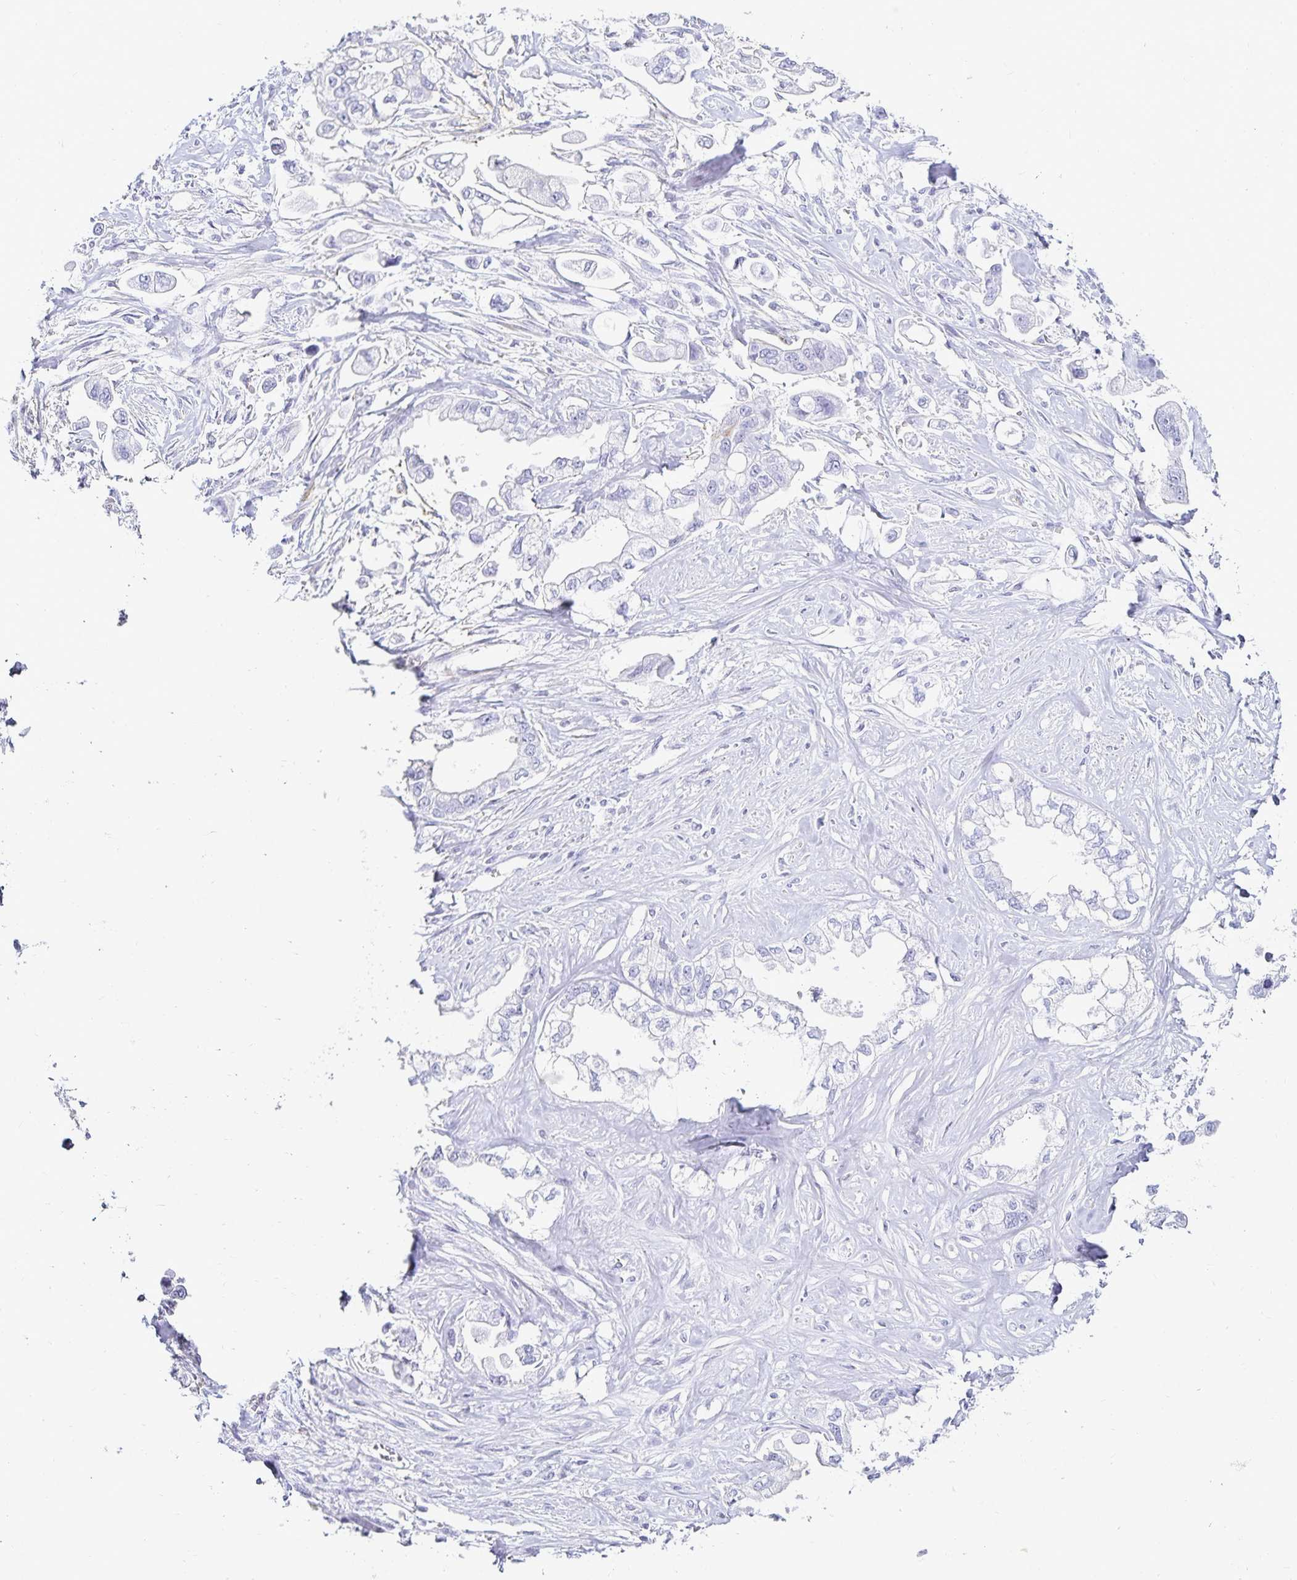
{"staining": {"intensity": "negative", "quantity": "none", "location": "none"}, "tissue": "stomach cancer", "cell_type": "Tumor cells", "image_type": "cancer", "snomed": [{"axis": "morphology", "description": "Adenocarcinoma, NOS"}, {"axis": "topography", "description": "Stomach"}], "caption": "DAB (3,3'-diaminobenzidine) immunohistochemical staining of stomach cancer exhibits no significant staining in tumor cells. (Immunohistochemistry, brightfield microscopy, high magnification).", "gene": "GP2", "patient": {"sex": "male", "age": 62}}